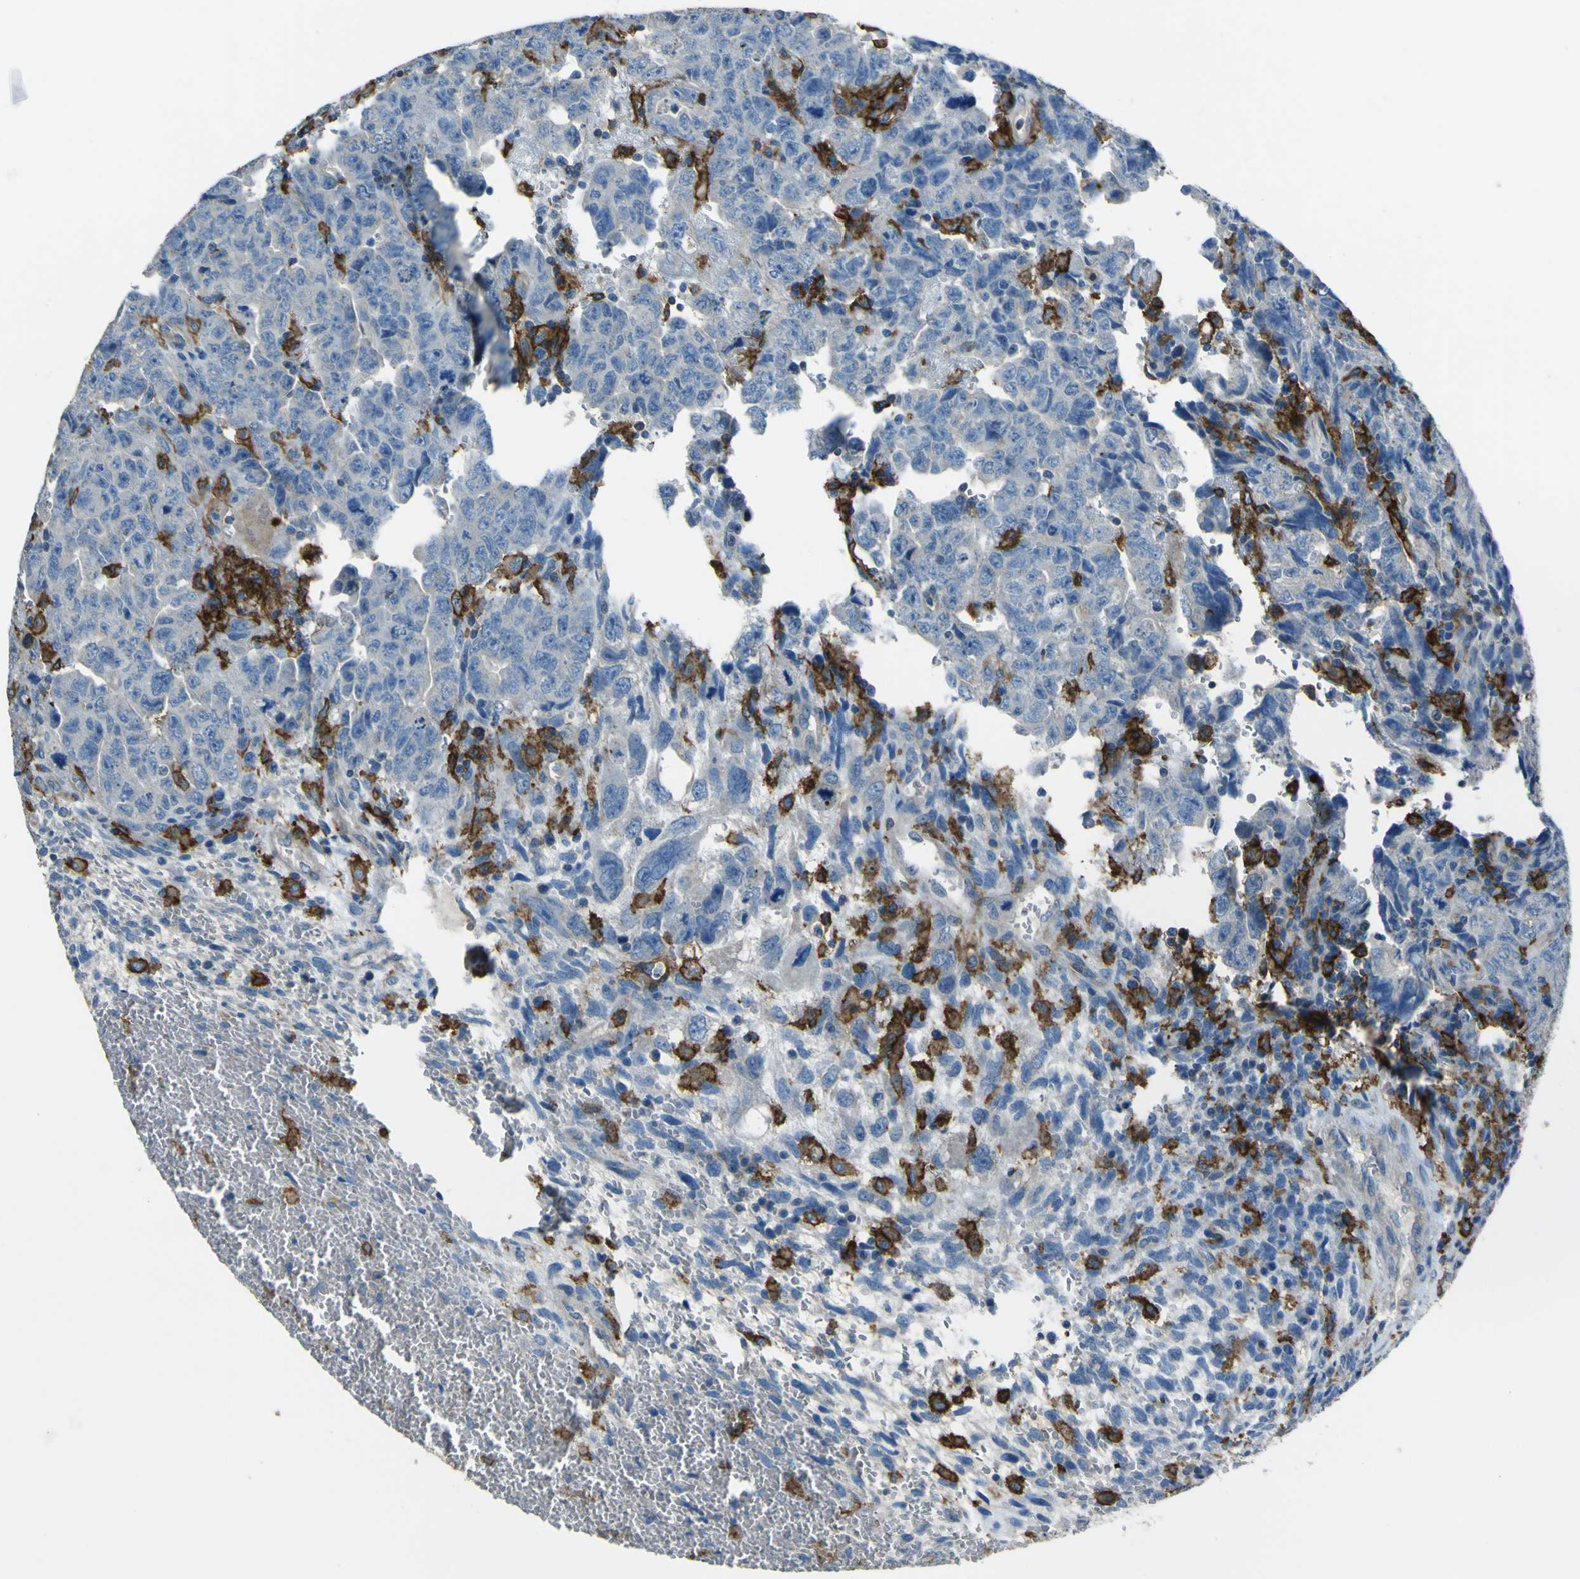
{"staining": {"intensity": "negative", "quantity": "none", "location": "none"}, "tissue": "testis cancer", "cell_type": "Tumor cells", "image_type": "cancer", "snomed": [{"axis": "morphology", "description": "Carcinoma, Embryonal, NOS"}, {"axis": "topography", "description": "Testis"}], "caption": "Immunohistochemistry image of neoplastic tissue: human testis embryonal carcinoma stained with DAB (3,3'-diaminobenzidine) exhibits no significant protein positivity in tumor cells.", "gene": "LAIR1", "patient": {"sex": "male", "age": 28}}